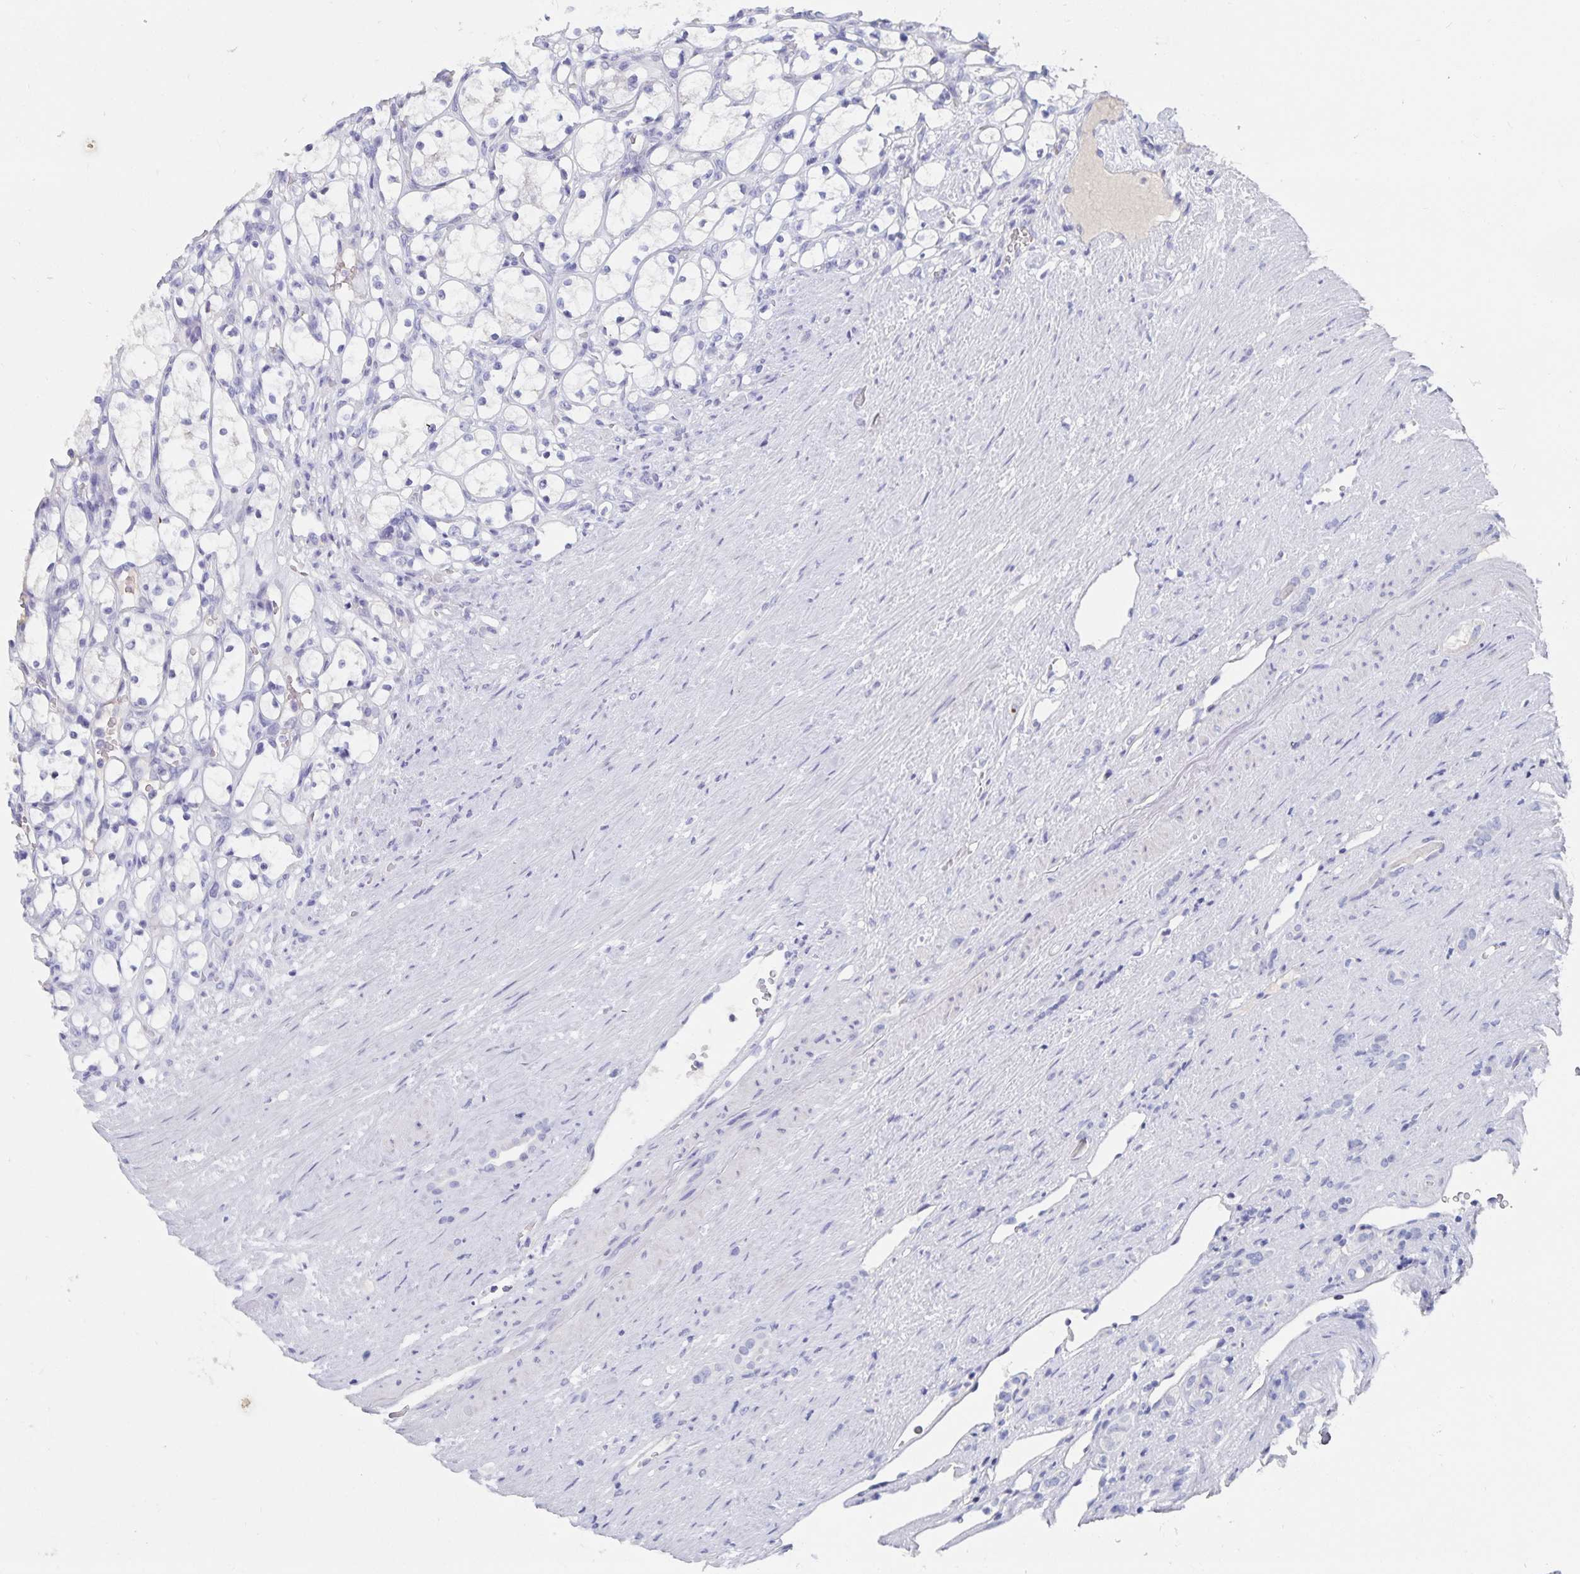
{"staining": {"intensity": "negative", "quantity": "none", "location": "none"}, "tissue": "renal cancer", "cell_type": "Tumor cells", "image_type": "cancer", "snomed": [{"axis": "morphology", "description": "Adenocarcinoma, NOS"}, {"axis": "topography", "description": "Kidney"}], "caption": "A photomicrograph of human adenocarcinoma (renal) is negative for staining in tumor cells.", "gene": "CFAP69", "patient": {"sex": "female", "age": 69}}